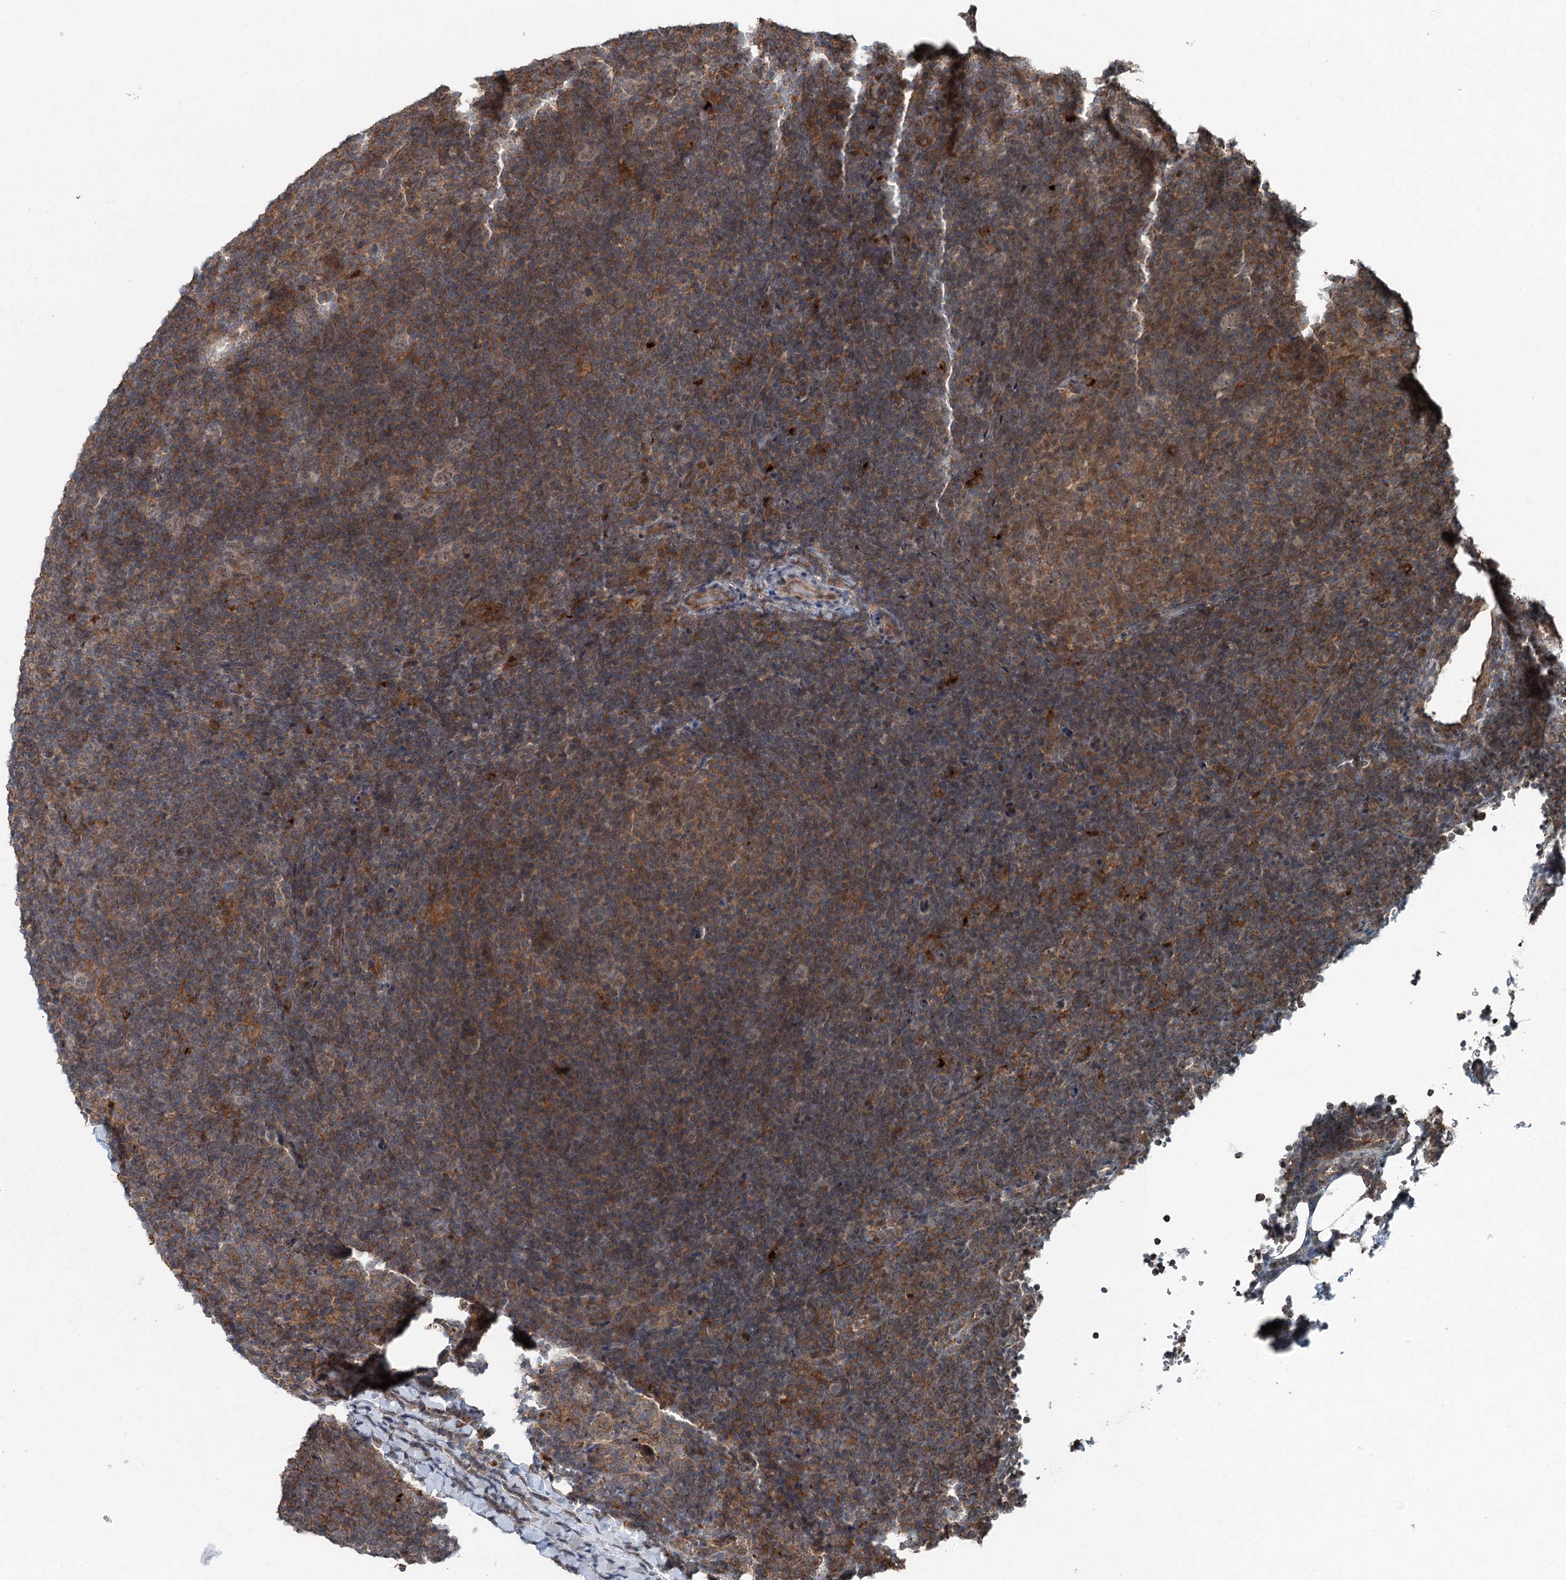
{"staining": {"intensity": "weak", "quantity": "<25%", "location": "cytoplasmic/membranous"}, "tissue": "lymphoma", "cell_type": "Tumor cells", "image_type": "cancer", "snomed": [{"axis": "morphology", "description": "Hodgkin's disease, NOS"}, {"axis": "topography", "description": "Lymph node"}], "caption": "A photomicrograph of lymphoma stained for a protein displays no brown staining in tumor cells. Nuclei are stained in blue.", "gene": "SKIC3", "patient": {"sex": "female", "age": 57}}